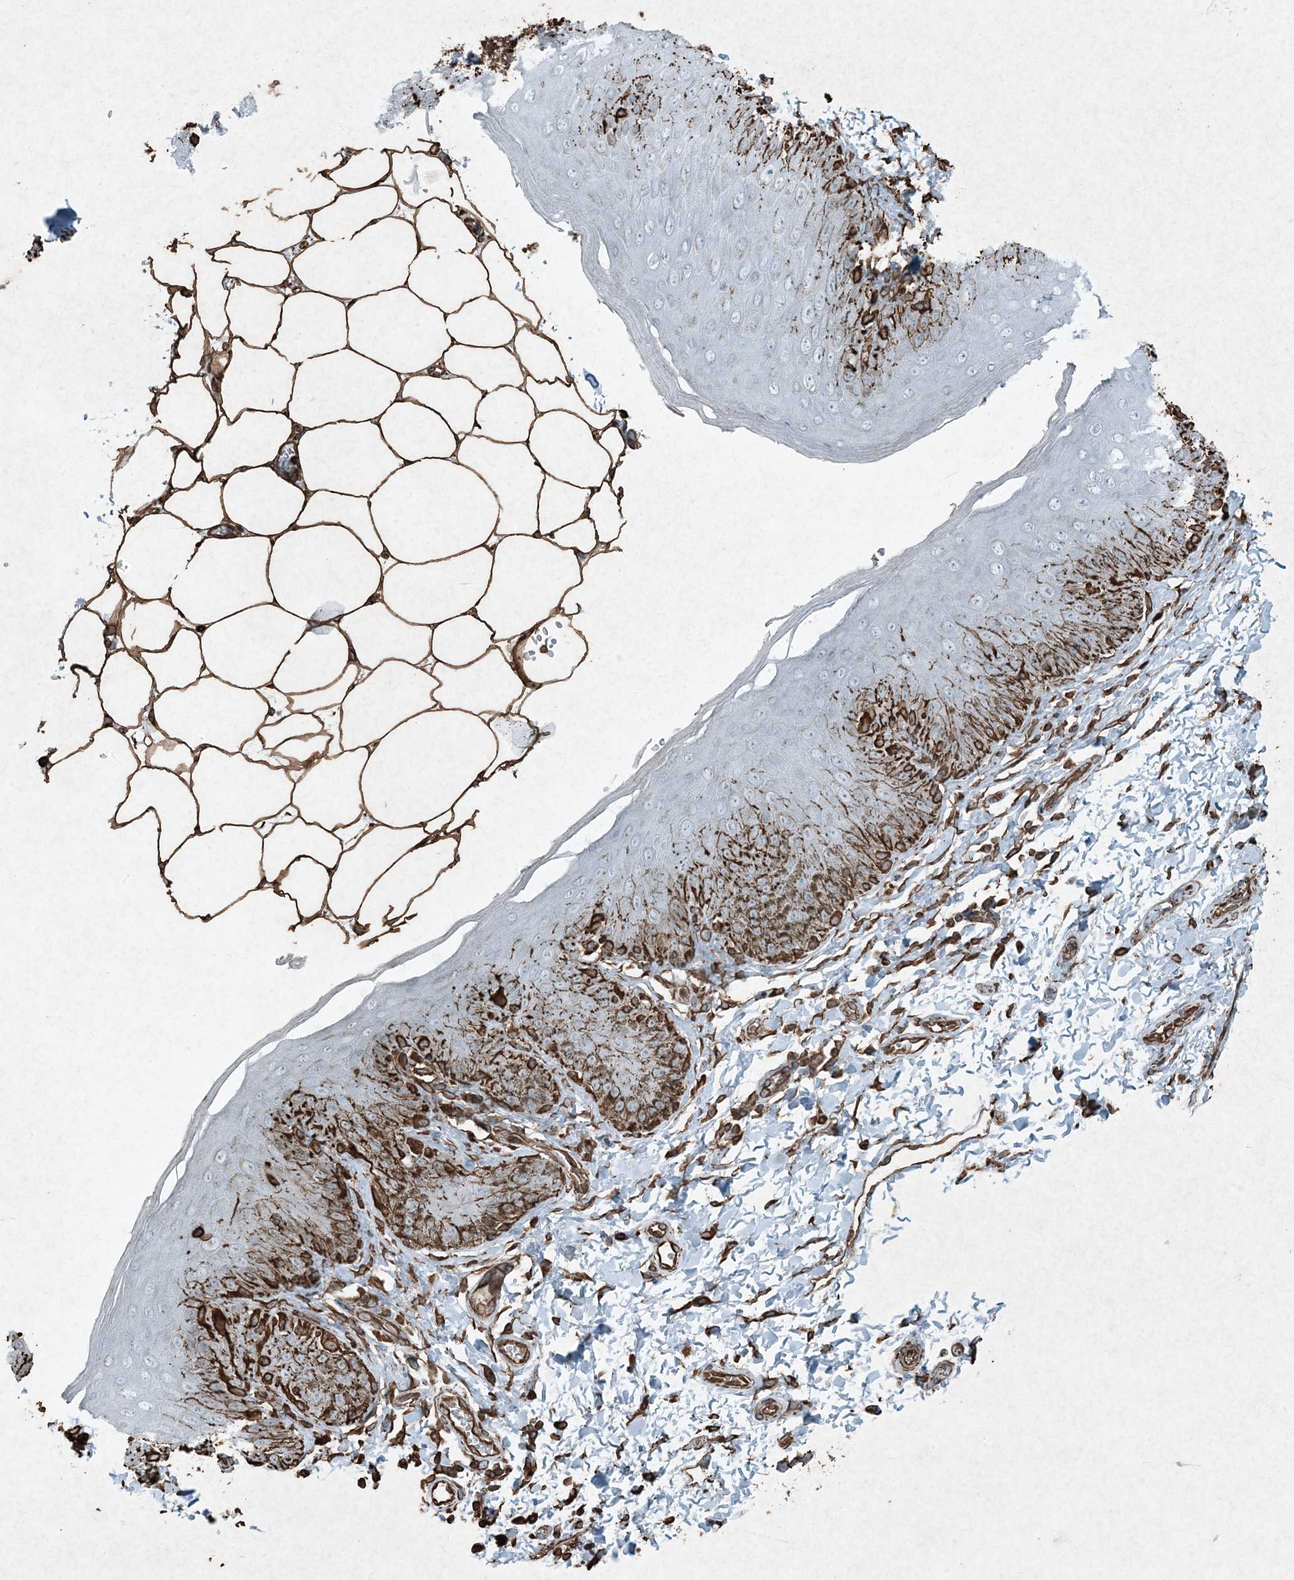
{"staining": {"intensity": "strong", "quantity": "<25%", "location": "cytoplasmic/membranous"}, "tissue": "skin", "cell_type": "Epidermal cells", "image_type": "normal", "snomed": [{"axis": "morphology", "description": "Normal tissue, NOS"}, {"axis": "topography", "description": "Anal"}], "caption": "Epidermal cells reveal medium levels of strong cytoplasmic/membranous positivity in approximately <25% of cells in benign skin. (Brightfield microscopy of DAB IHC at high magnification).", "gene": "RYK", "patient": {"sex": "male", "age": 44}}